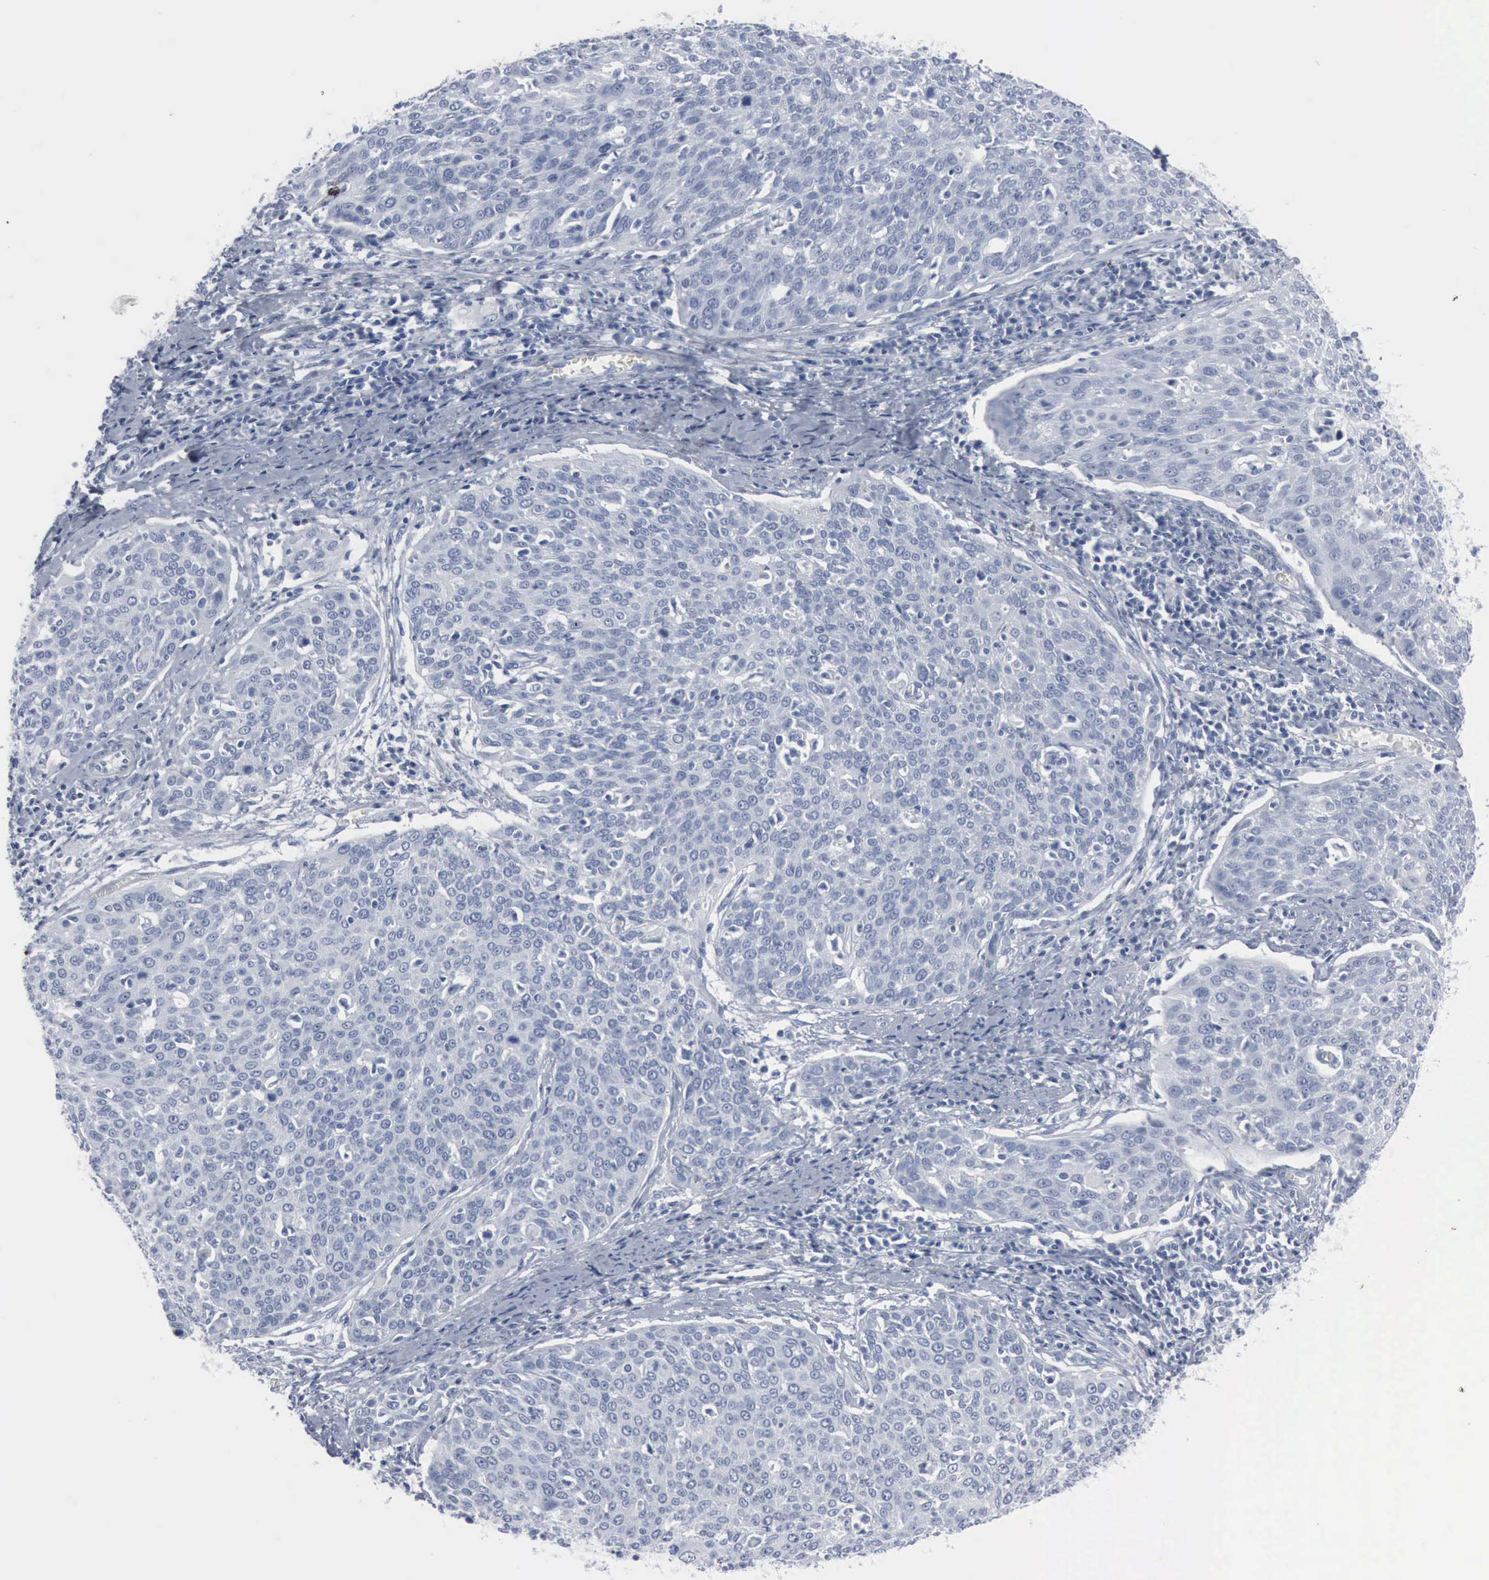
{"staining": {"intensity": "negative", "quantity": "none", "location": "none"}, "tissue": "cervical cancer", "cell_type": "Tumor cells", "image_type": "cancer", "snomed": [{"axis": "morphology", "description": "Squamous cell carcinoma, NOS"}, {"axis": "topography", "description": "Cervix"}], "caption": "Image shows no protein staining in tumor cells of cervical cancer (squamous cell carcinoma) tissue. Brightfield microscopy of immunohistochemistry (IHC) stained with DAB (brown) and hematoxylin (blue), captured at high magnification.", "gene": "DMD", "patient": {"sex": "female", "age": 38}}